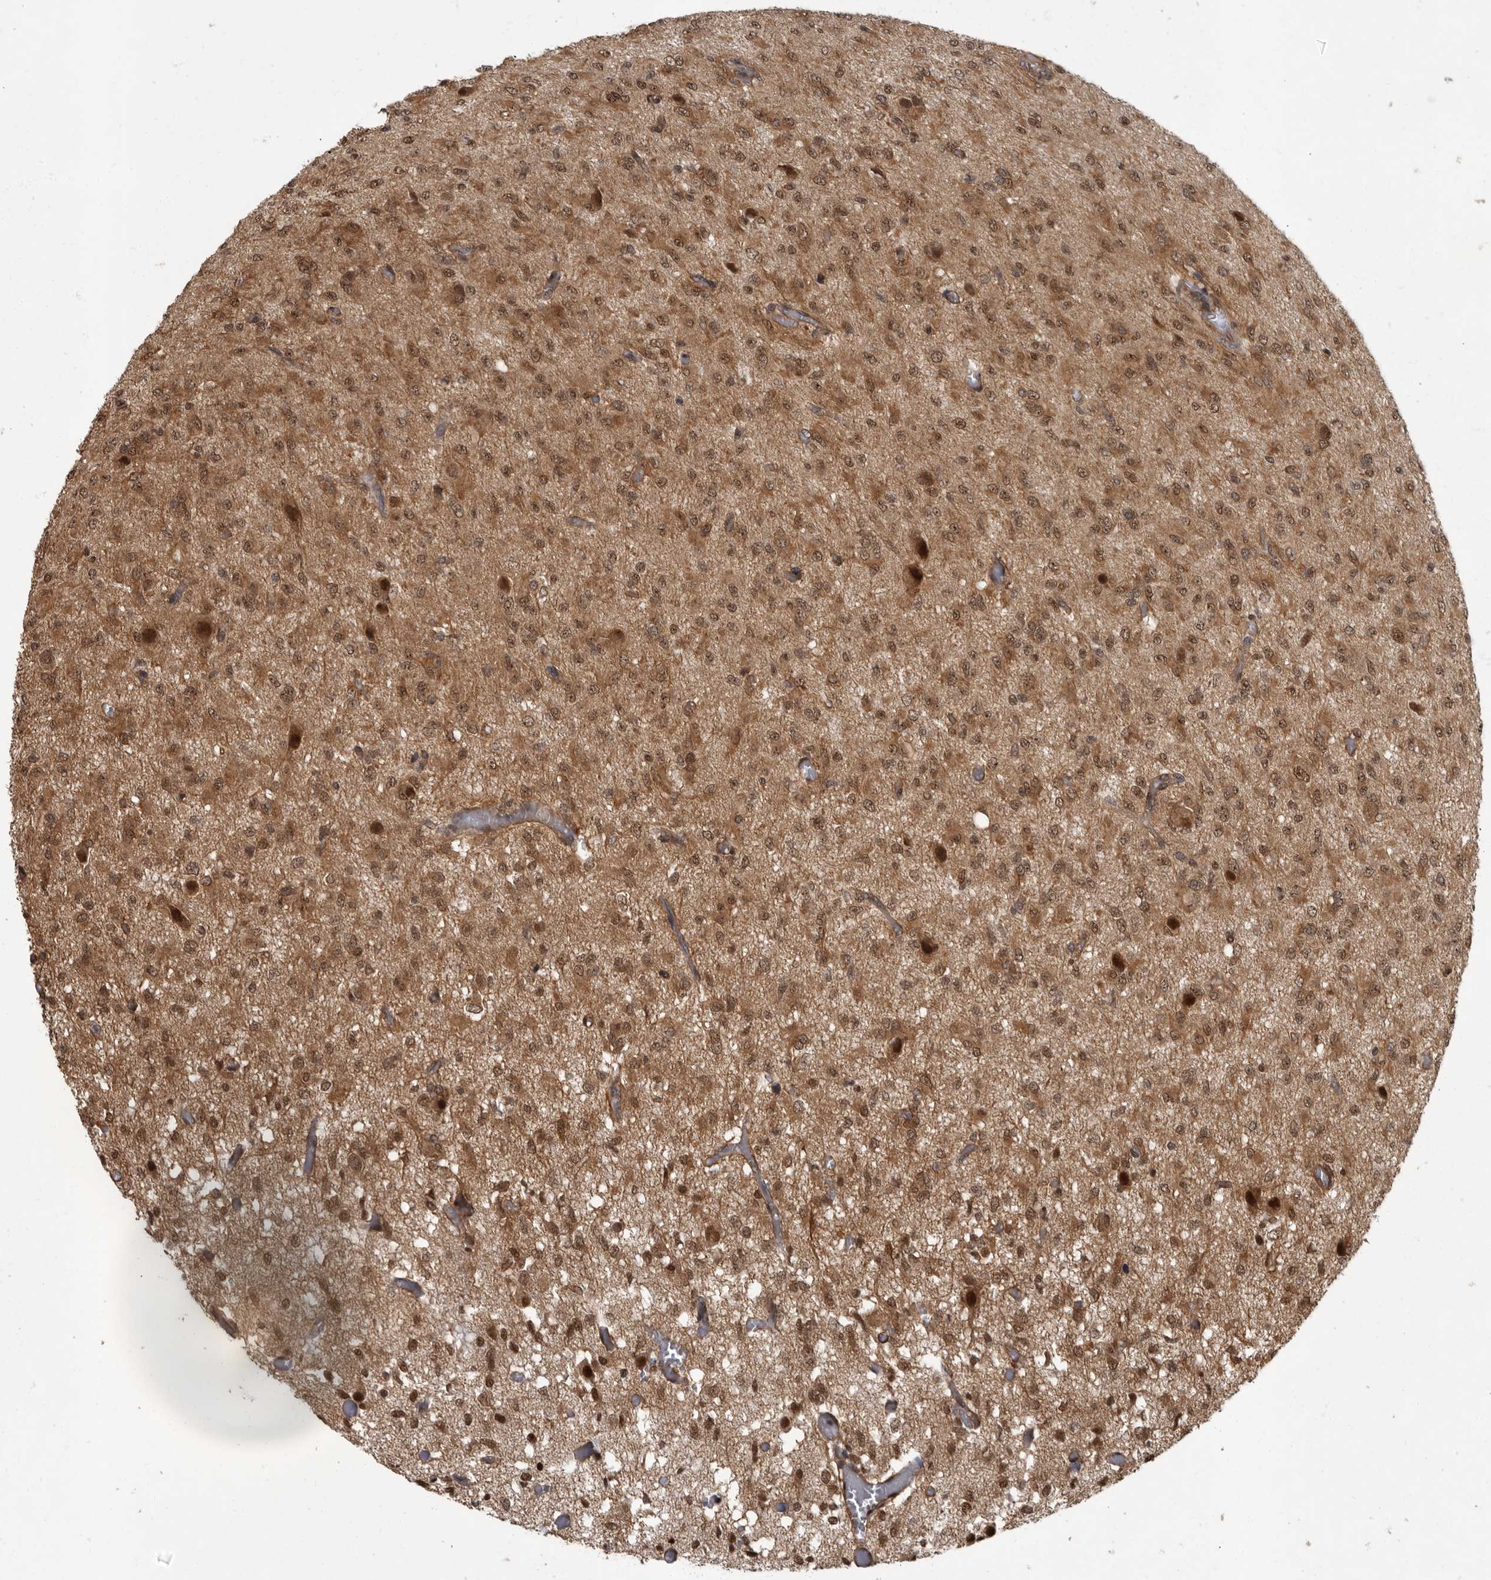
{"staining": {"intensity": "moderate", "quantity": ">75%", "location": "cytoplasmic/membranous,nuclear"}, "tissue": "glioma", "cell_type": "Tumor cells", "image_type": "cancer", "snomed": [{"axis": "morphology", "description": "Glioma, malignant, High grade"}, {"axis": "topography", "description": "Brain"}], "caption": "Human malignant glioma (high-grade) stained with a protein marker displays moderate staining in tumor cells.", "gene": "VPS50", "patient": {"sex": "female", "age": 59}}